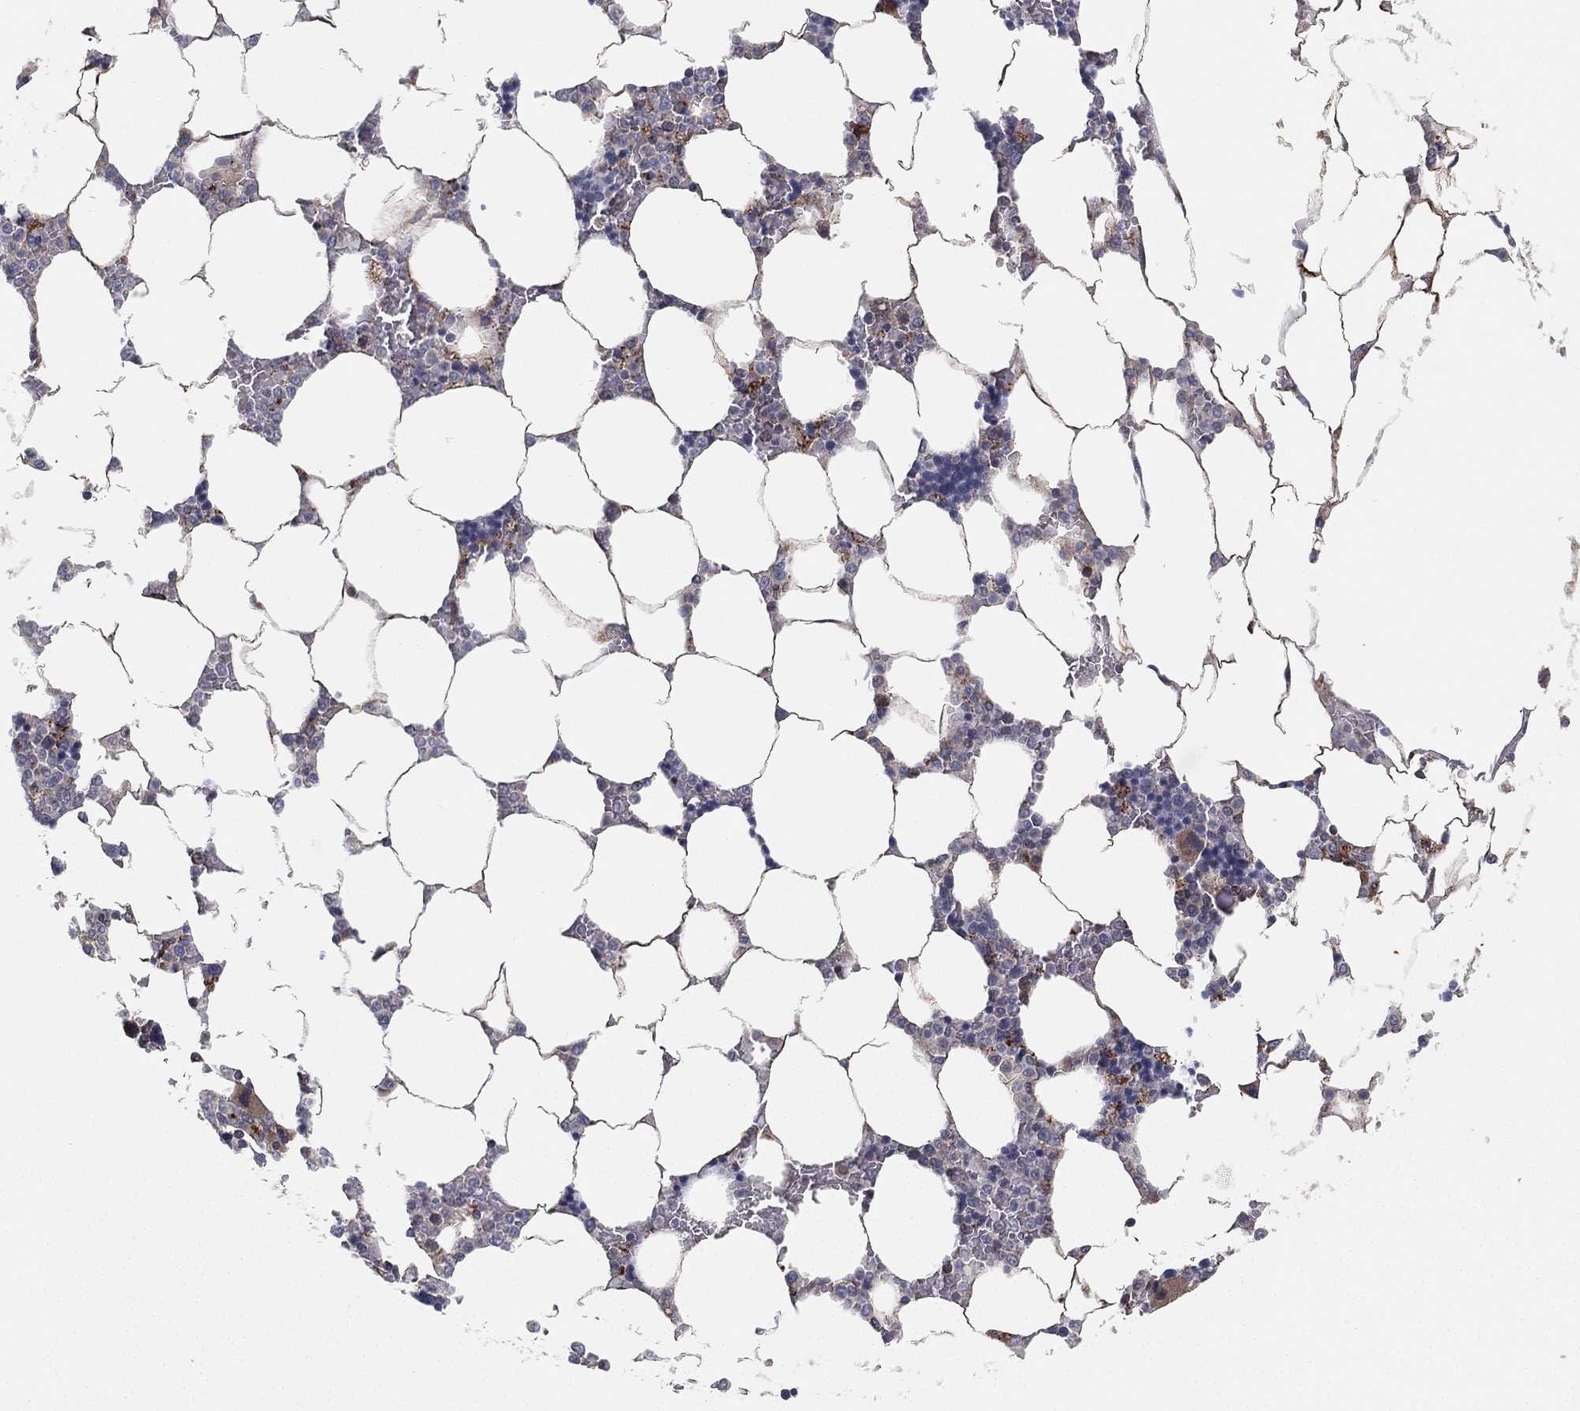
{"staining": {"intensity": "weak", "quantity": "25%-75%", "location": "cytoplasmic/membranous"}, "tissue": "bone marrow", "cell_type": "Hematopoietic cells", "image_type": "normal", "snomed": [{"axis": "morphology", "description": "Normal tissue, NOS"}, {"axis": "topography", "description": "Bone marrow"}], "caption": "The photomicrograph shows immunohistochemical staining of normal bone marrow. There is weak cytoplasmic/membranous staining is seen in approximately 25%-75% of hematopoietic cells.", "gene": "CYB5B", "patient": {"sex": "male", "age": 63}}